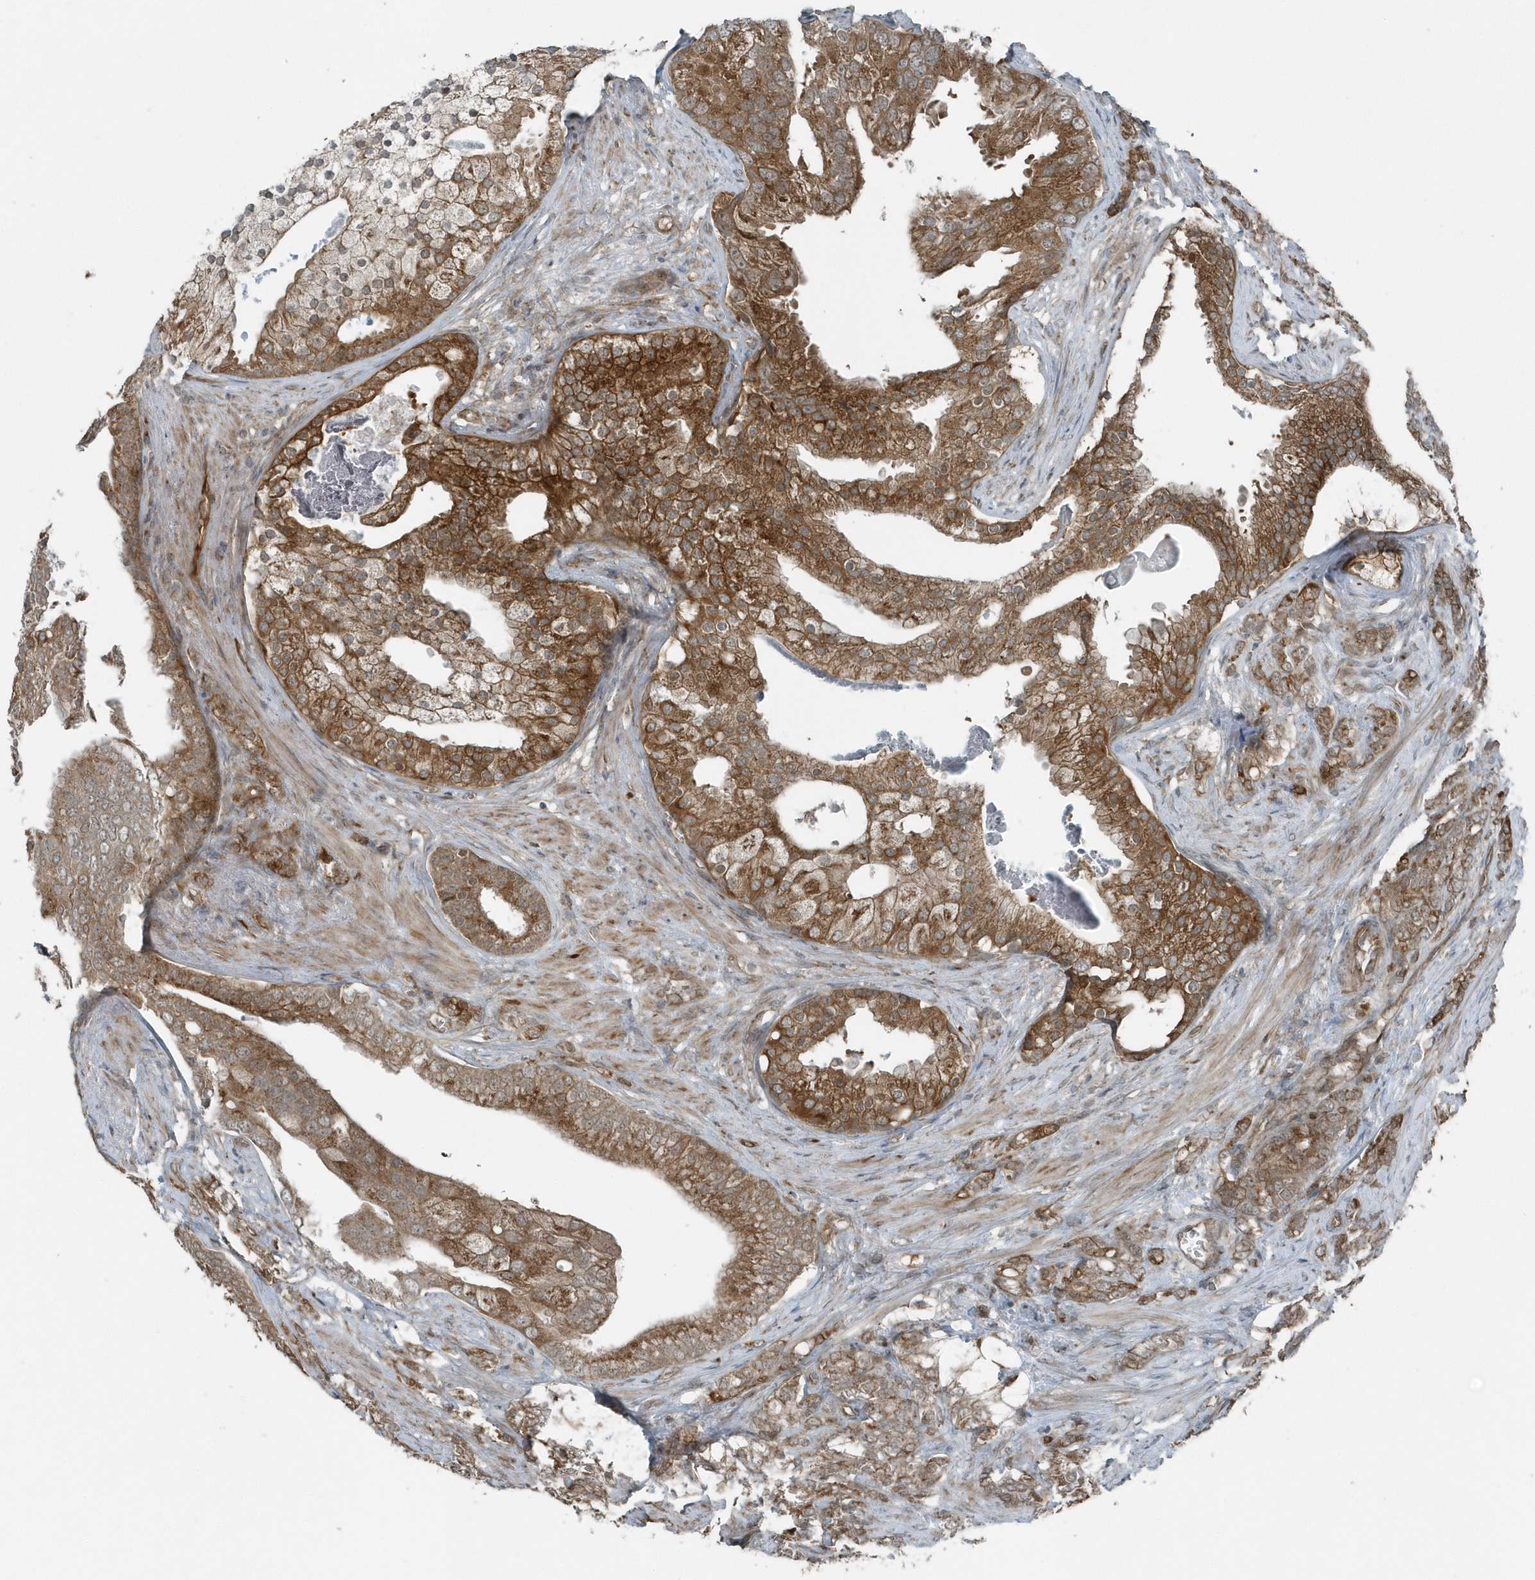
{"staining": {"intensity": "moderate", "quantity": ">75%", "location": "cytoplasmic/membranous"}, "tissue": "prostate cancer", "cell_type": "Tumor cells", "image_type": "cancer", "snomed": [{"axis": "morphology", "description": "Adenocarcinoma, Low grade"}, {"axis": "topography", "description": "Prostate"}], "caption": "Prostate cancer (adenocarcinoma (low-grade)) tissue reveals moderate cytoplasmic/membranous staining in about >75% of tumor cells", "gene": "GCC2", "patient": {"sex": "male", "age": 58}}